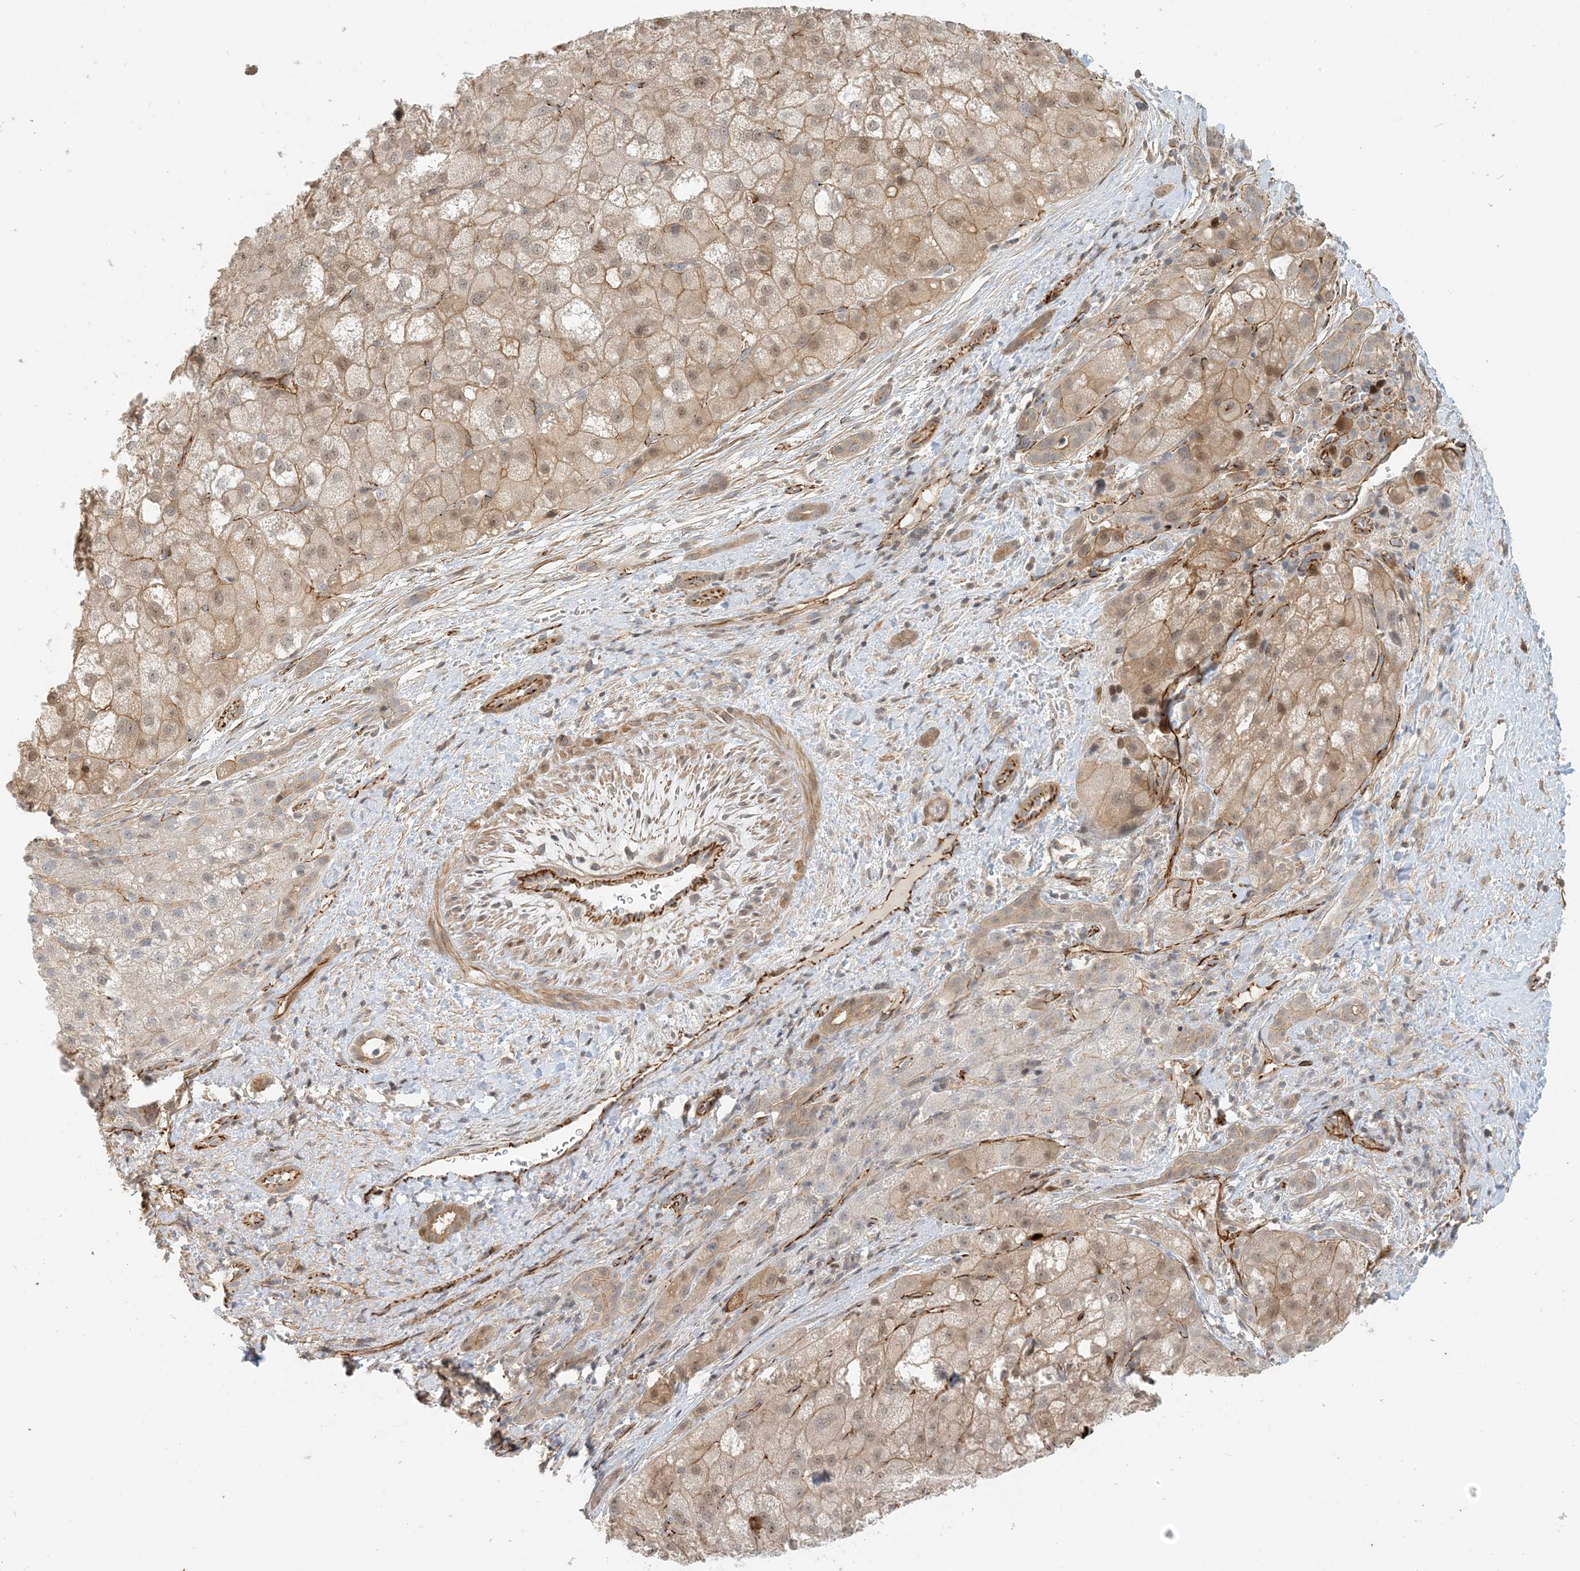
{"staining": {"intensity": "weak", "quantity": "25%-75%", "location": "cytoplasmic/membranous,nuclear"}, "tissue": "liver cancer", "cell_type": "Tumor cells", "image_type": "cancer", "snomed": [{"axis": "morphology", "description": "Carcinoma, Hepatocellular, NOS"}, {"axis": "topography", "description": "Liver"}], "caption": "High-magnification brightfield microscopy of liver hepatocellular carcinoma stained with DAB (3,3'-diaminobenzidine) (brown) and counterstained with hematoxylin (blue). tumor cells exhibit weak cytoplasmic/membranous and nuclear positivity is identified in about25%-75% of cells.", "gene": "MAPKBP1", "patient": {"sex": "male", "age": 57}}